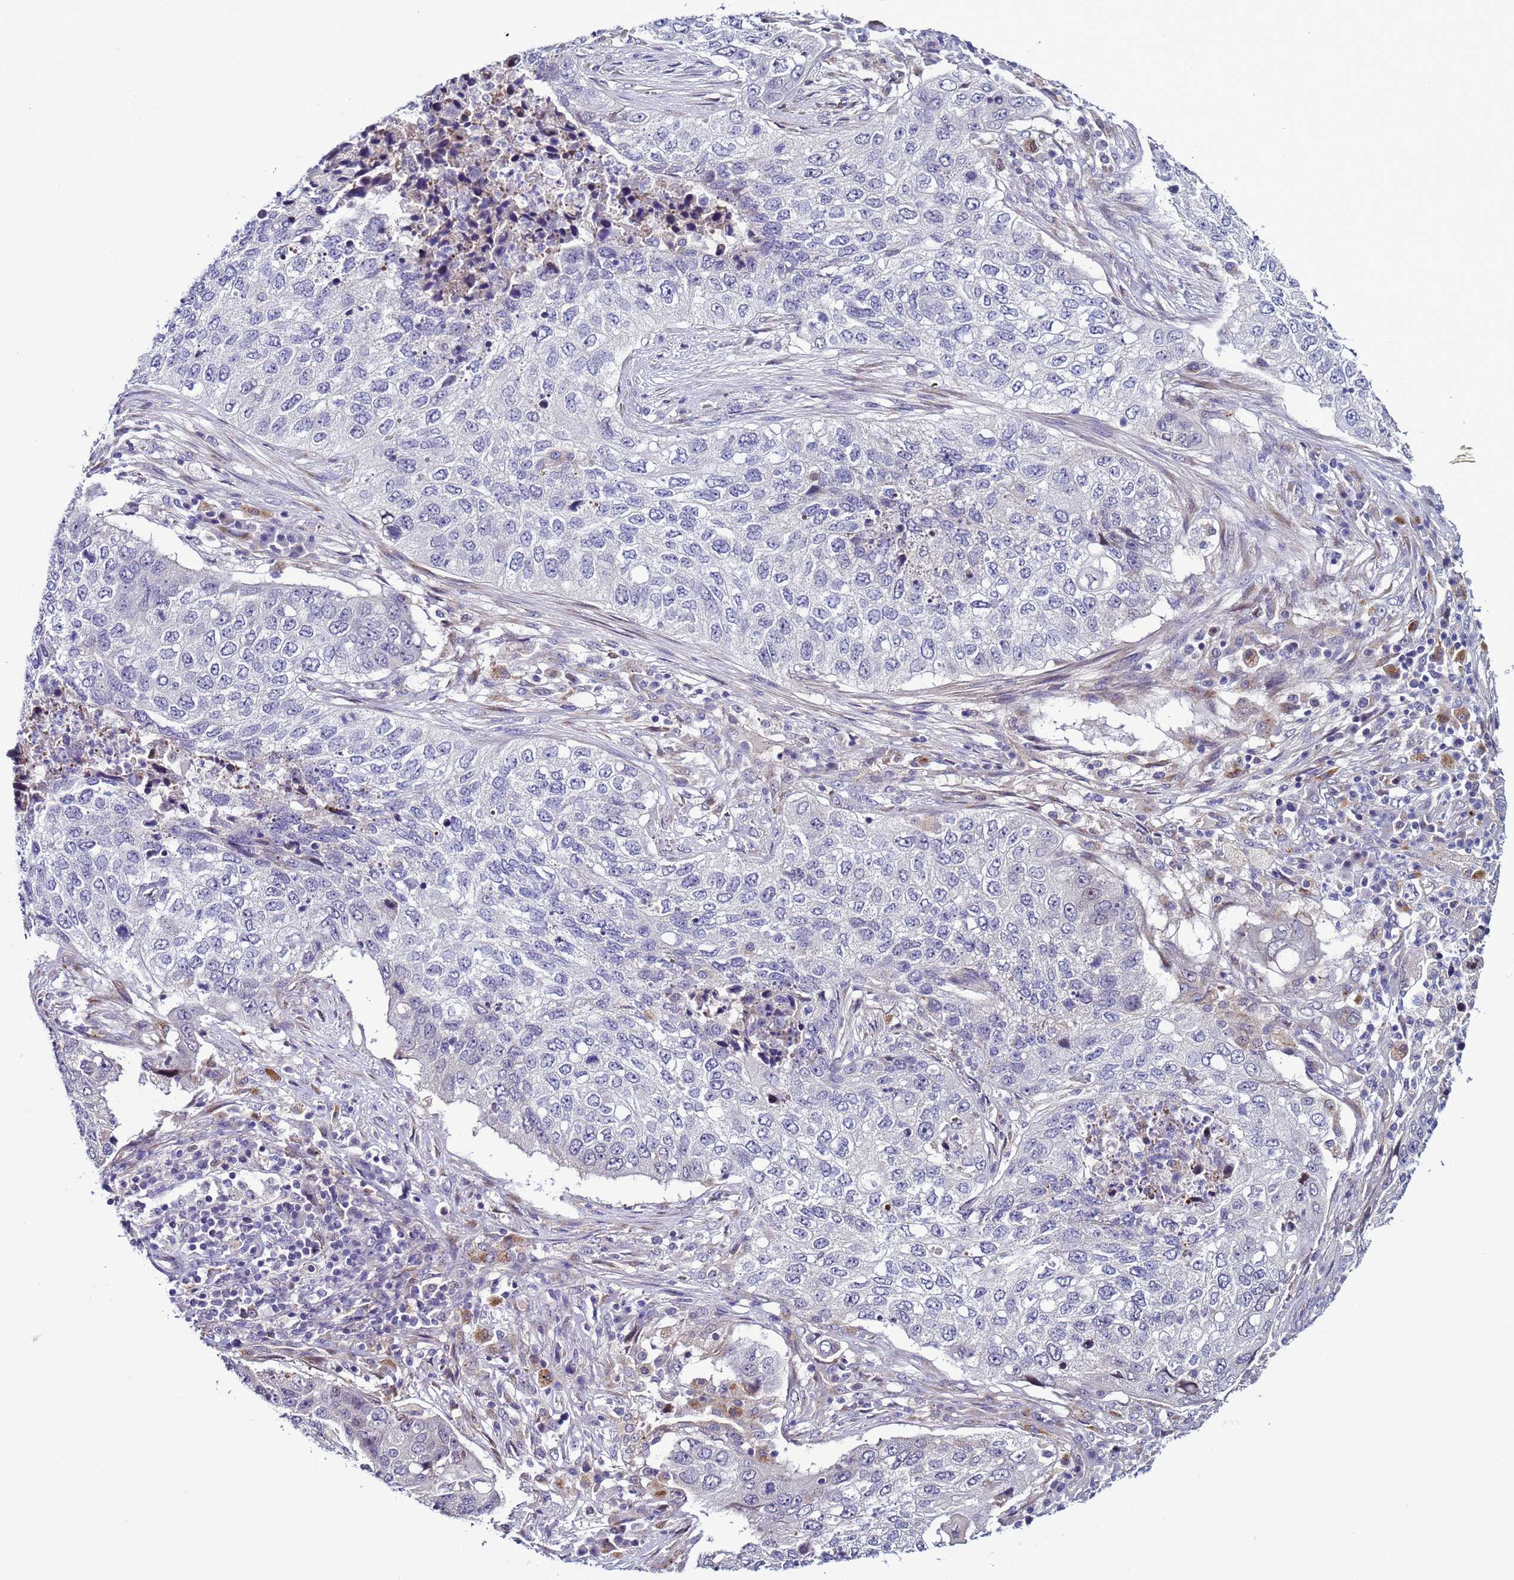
{"staining": {"intensity": "negative", "quantity": "none", "location": "none"}, "tissue": "lung cancer", "cell_type": "Tumor cells", "image_type": "cancer", "snomed": [{"axis": "morphology", "description": "Squamous cell carcinoma, NOS"}, {"axis": "topography", "description": "Lung"}], "caption": "Immunohistochemistry micrograph of neoplastic tissue: human lung cancer stained with DAB shows no significant protein positivity in tumor cells.", "gene": "NAT2", "patient": {"sex": "female", "age": 63}}